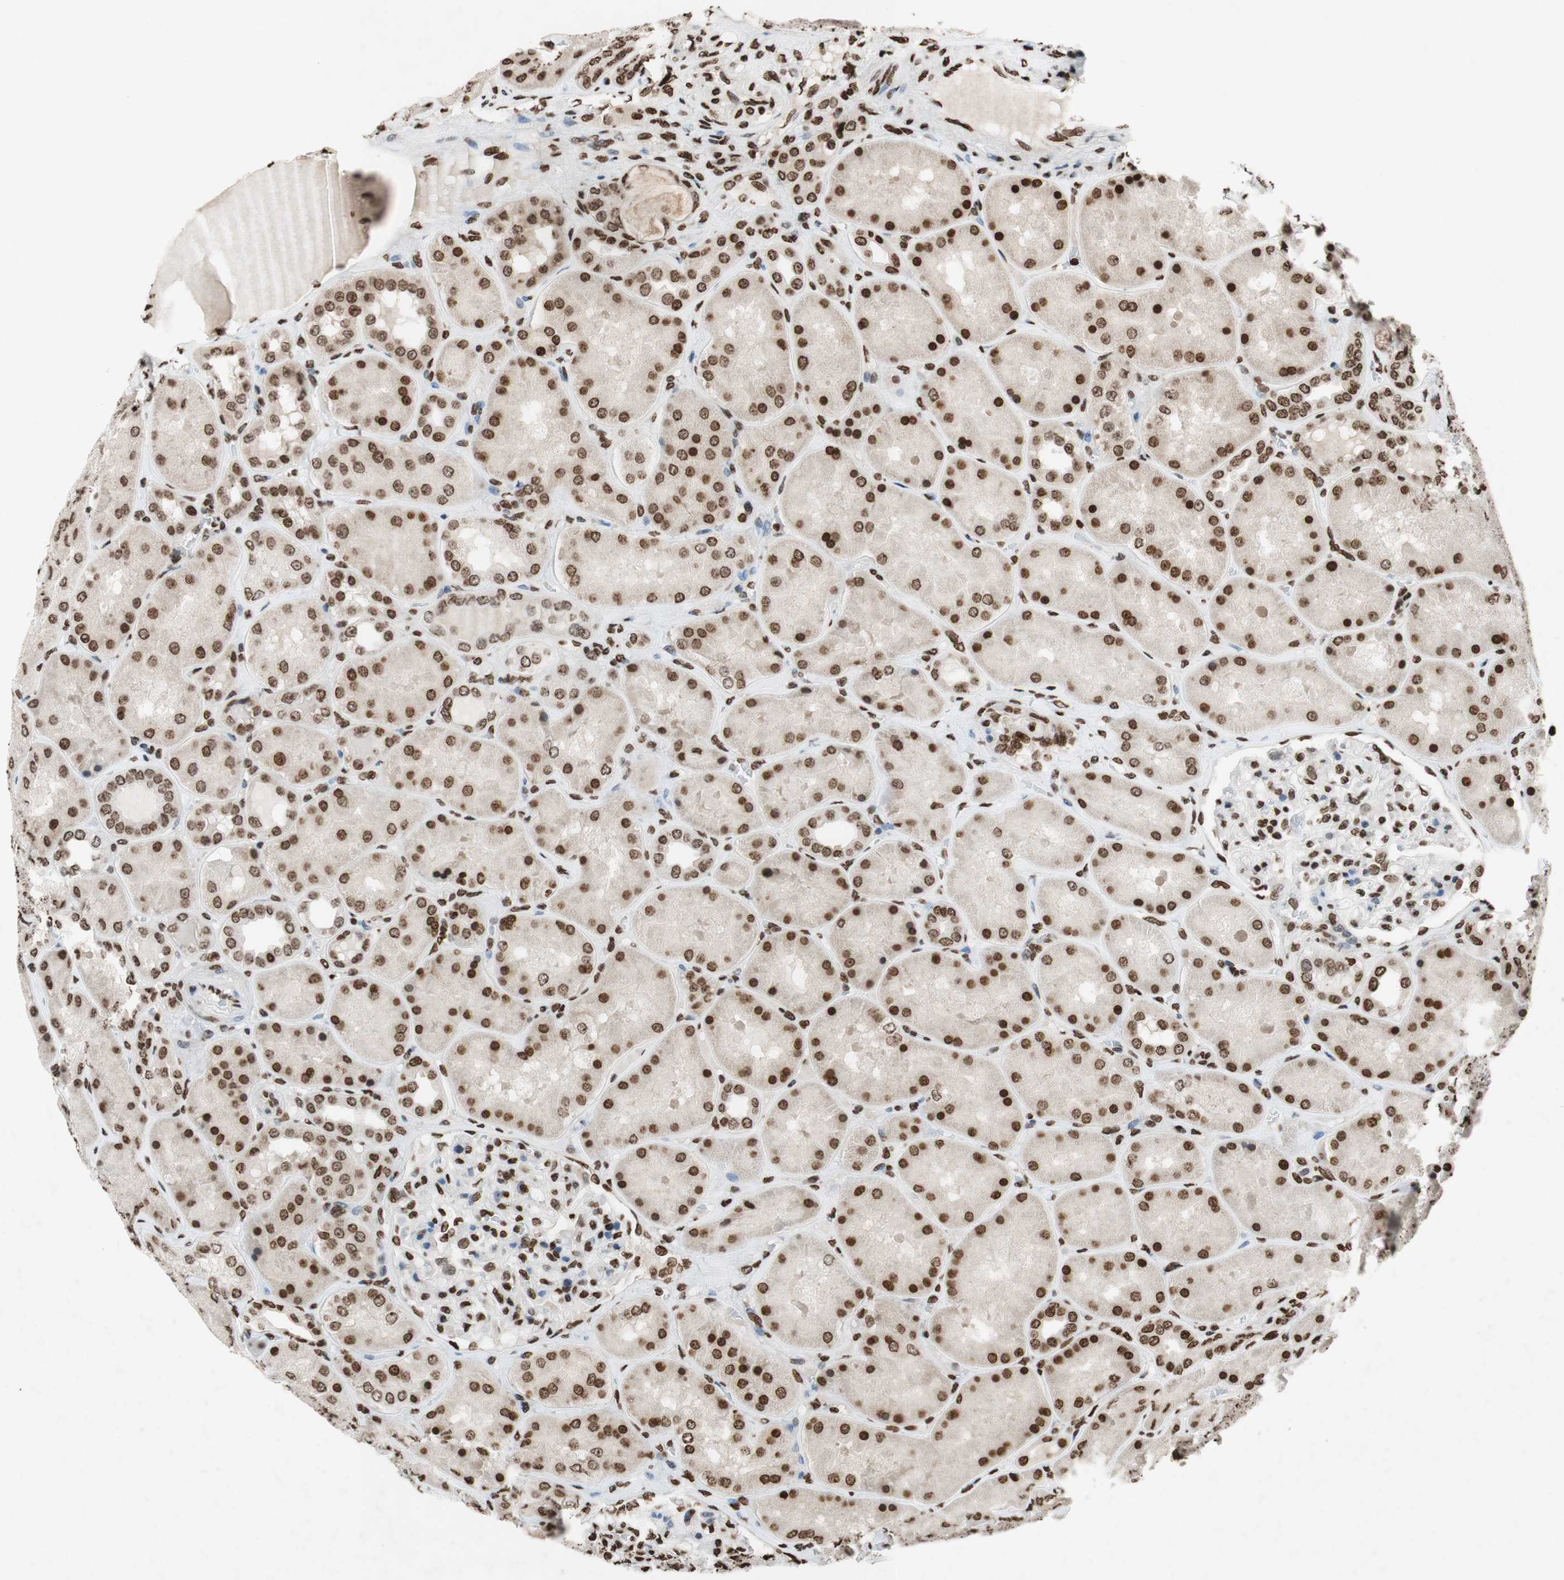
{"staining": {"intensity": "strong", "quantity": ">75%", "location": "nuclear"}, "tissue": "kidney", "cell_type": "Cells in glomeruli", "image_type": "normal", "snomed": [{"axis": "morphology", "description": "Normal tissue, NOS"}, {"axis": "topography", "description": "Kidney"}], "caption": "Benign kidney was stained to show a protein in brown. There is high levels of strong nuclear positivity in approximately >75% of cells in glomeruli. The staining was performed using DAB, with brown indicating positive protein expression. Nuclei are stained blue with hematoxylin.", "gene": "NCOA3", "patient": {"sex": "female", "age": 56}}